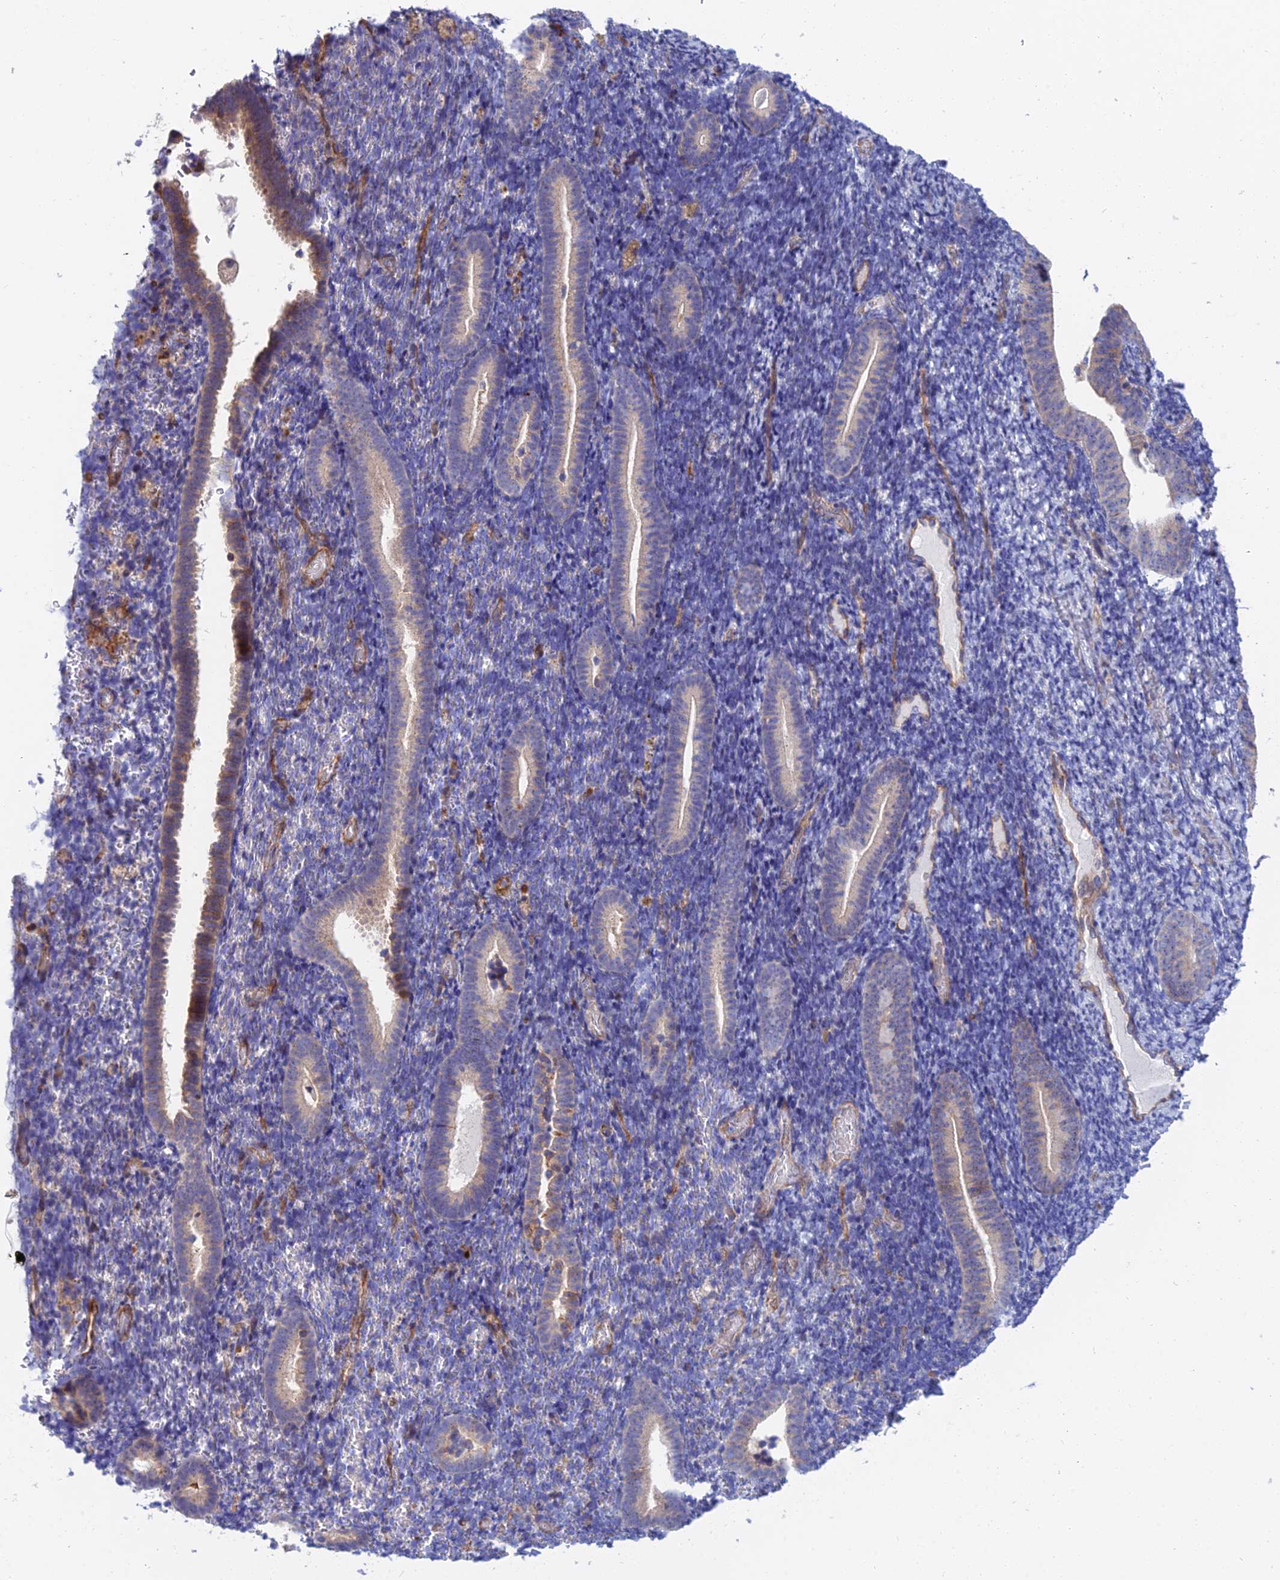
{"staining": {"intensity": "negative", "quantity": "none", "location": "none"}, "tissue": "endometrium", "cell_type": "Cells in endometrial stroma", "image_type": "normal", "snomed": [{"axis": "morphology", "description": "Normal tissue, NOS"}, {"axis": "topography", "description": "Endometrium"}], "caption": "This photomicrograph is of unremarkable endometrium stained with immunohistochemistry to label a protein in brown with the nuclei are counter-stained blue. There is no positivity in cells in endometrial stroma.", "gene": "TRIM43B", "patient": {"sex": "female", "age": 51}}